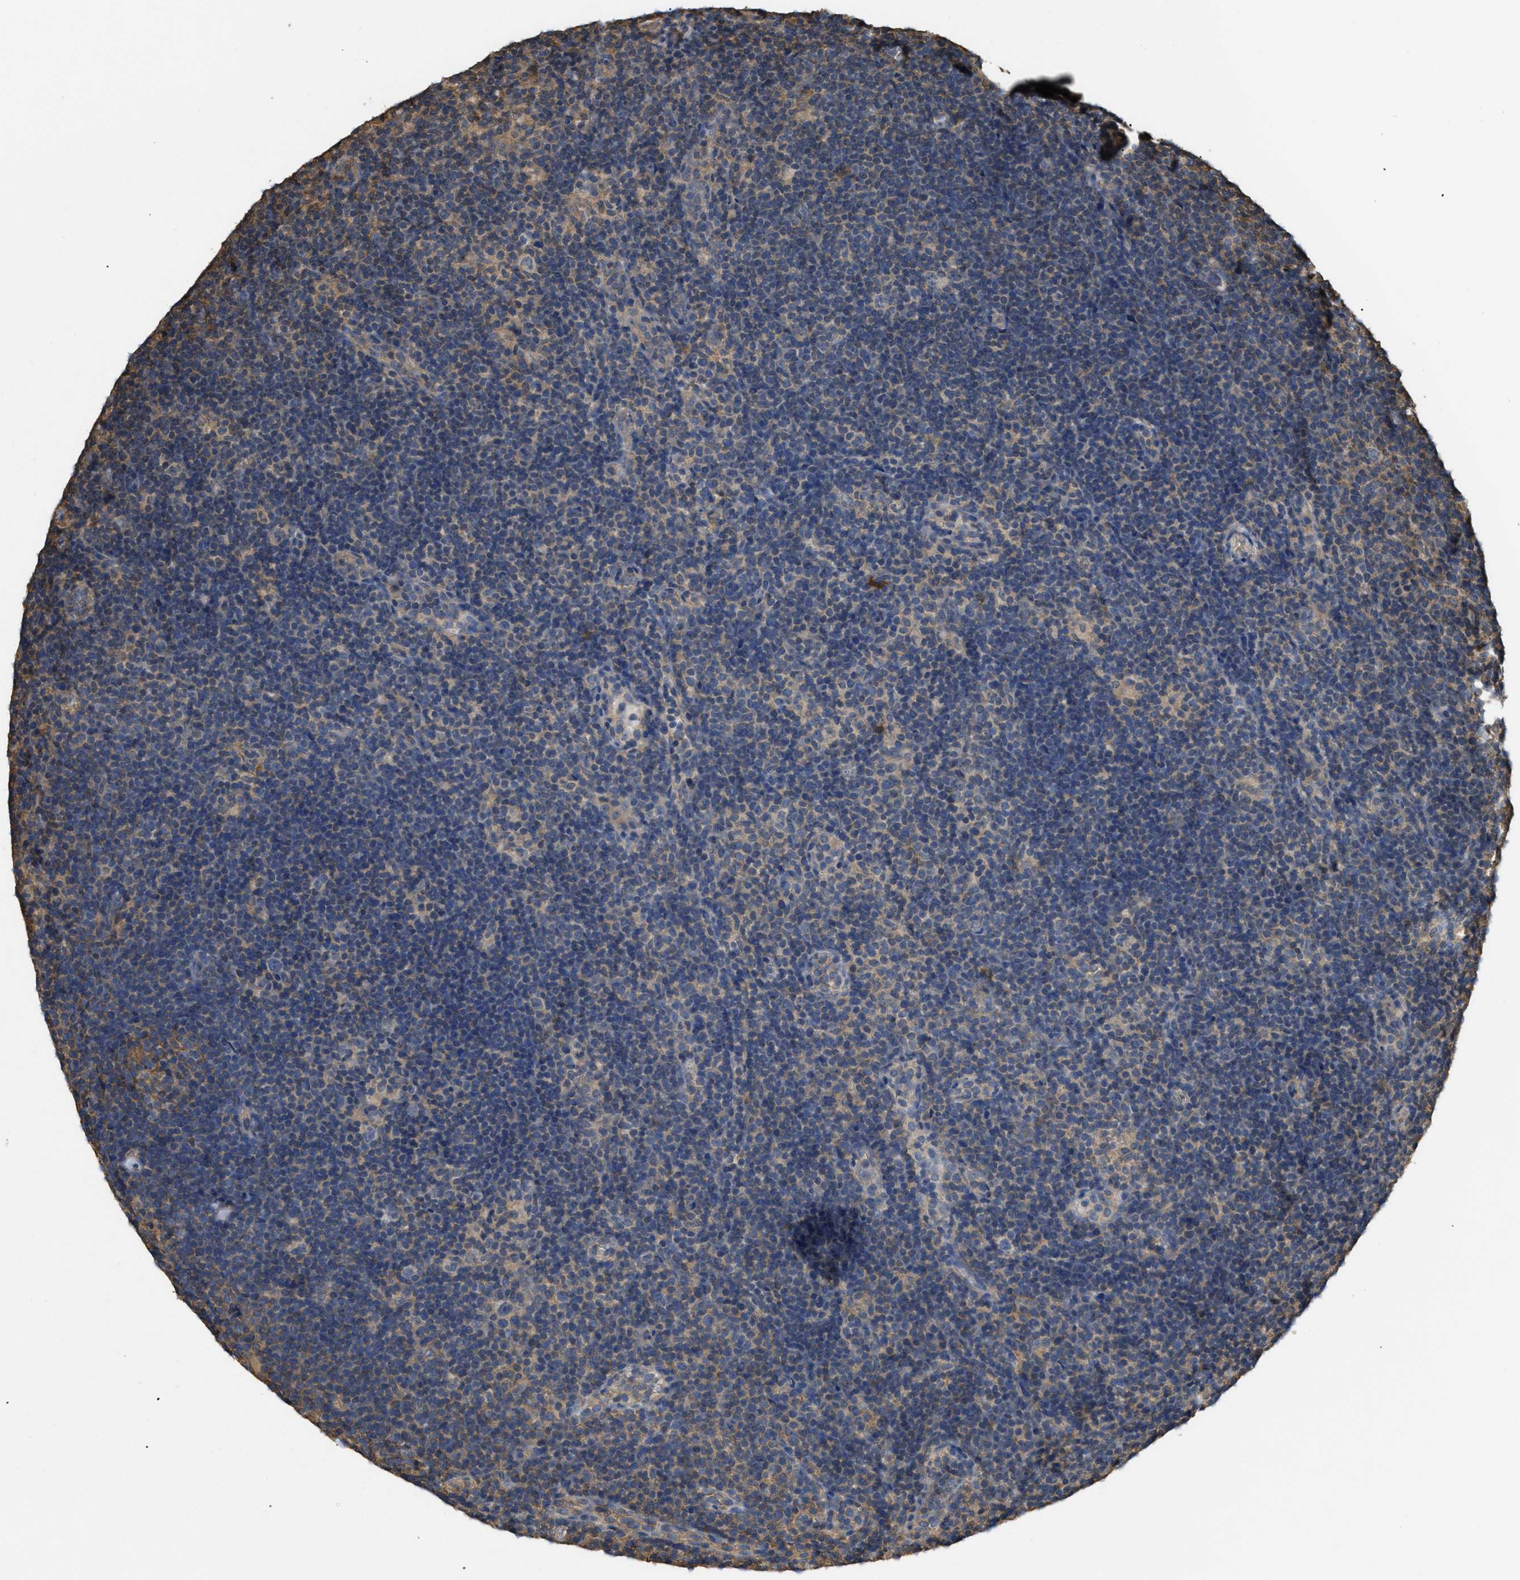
{"staining": {"intensity": "negative", "quantity": "none", "location": "none"}, "tissue": "lymphoma", "cell_type": "Tumor cells", "image_type": "cancer", "snomed": [{"axis": "morphology", "description": "Hodgkin's disease, NOS"}, {"axis": "topography", "description": "Lymph node"}], "caption": "This is an immunohistochemistry (IHC) image of lymphoma. There is no expression in tumor cells.", "gene": "CALM1", "patient": {"sex": "female", "age": 57}}